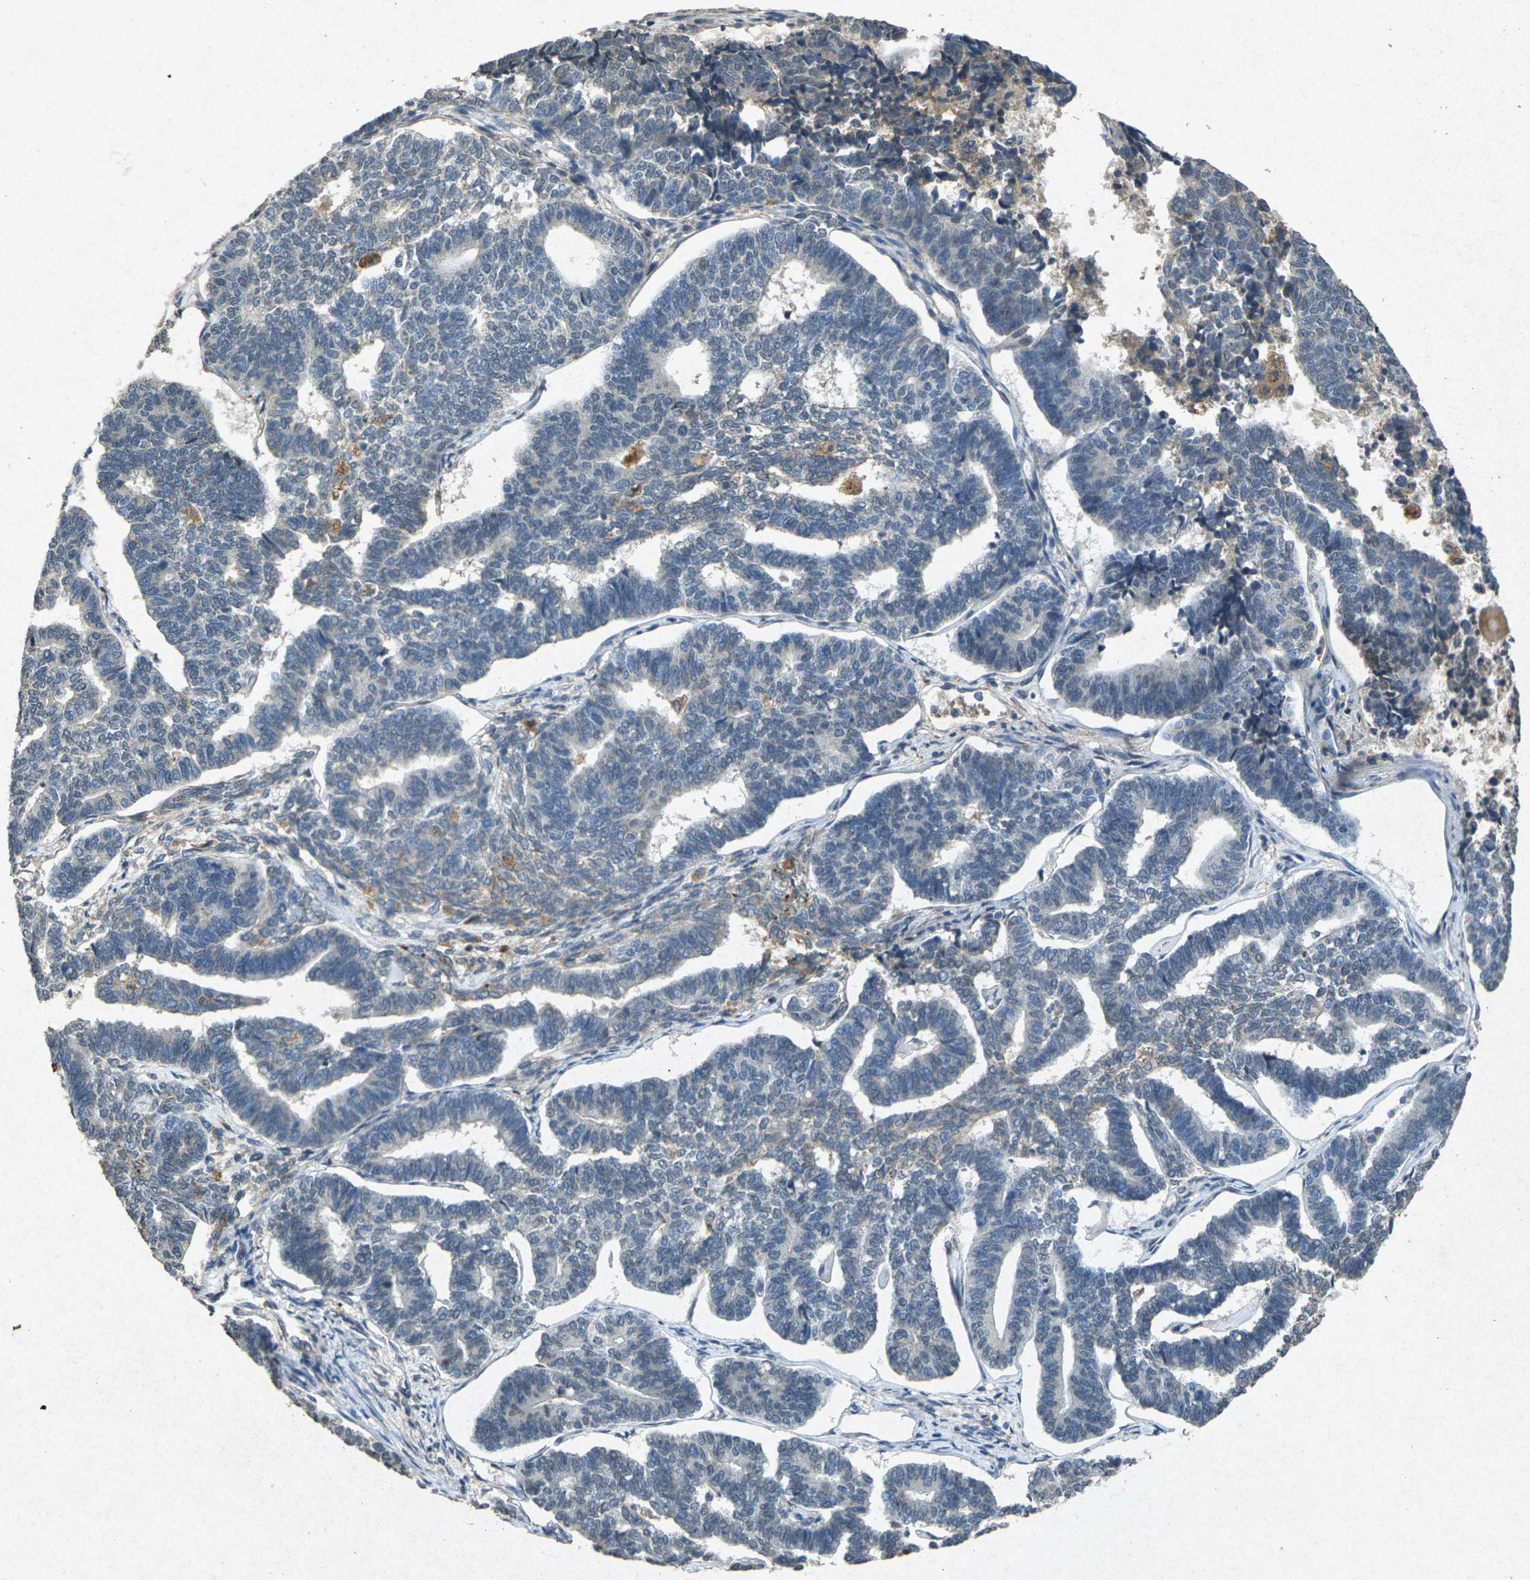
{"staining": {"intensity": "weak", "quantity": "<25%", "location": "cytoplasmic/membranous"}, "tissue": "endometrial cancer", "cell_type": "Tumor cells", "image_type": "cancer", "snomed": [{"axis": "morphology", "description": "Adenocarcinoma, NOS"}, {"axis": "topography", "description": "Endometrium"}], "caption": "Image shows no significant protein positivity in tumor cells of endometrial cancer. Nuclei are stained in blue.", "gene": "RGMA", "patient": {"sex": "female", "age": 70}}